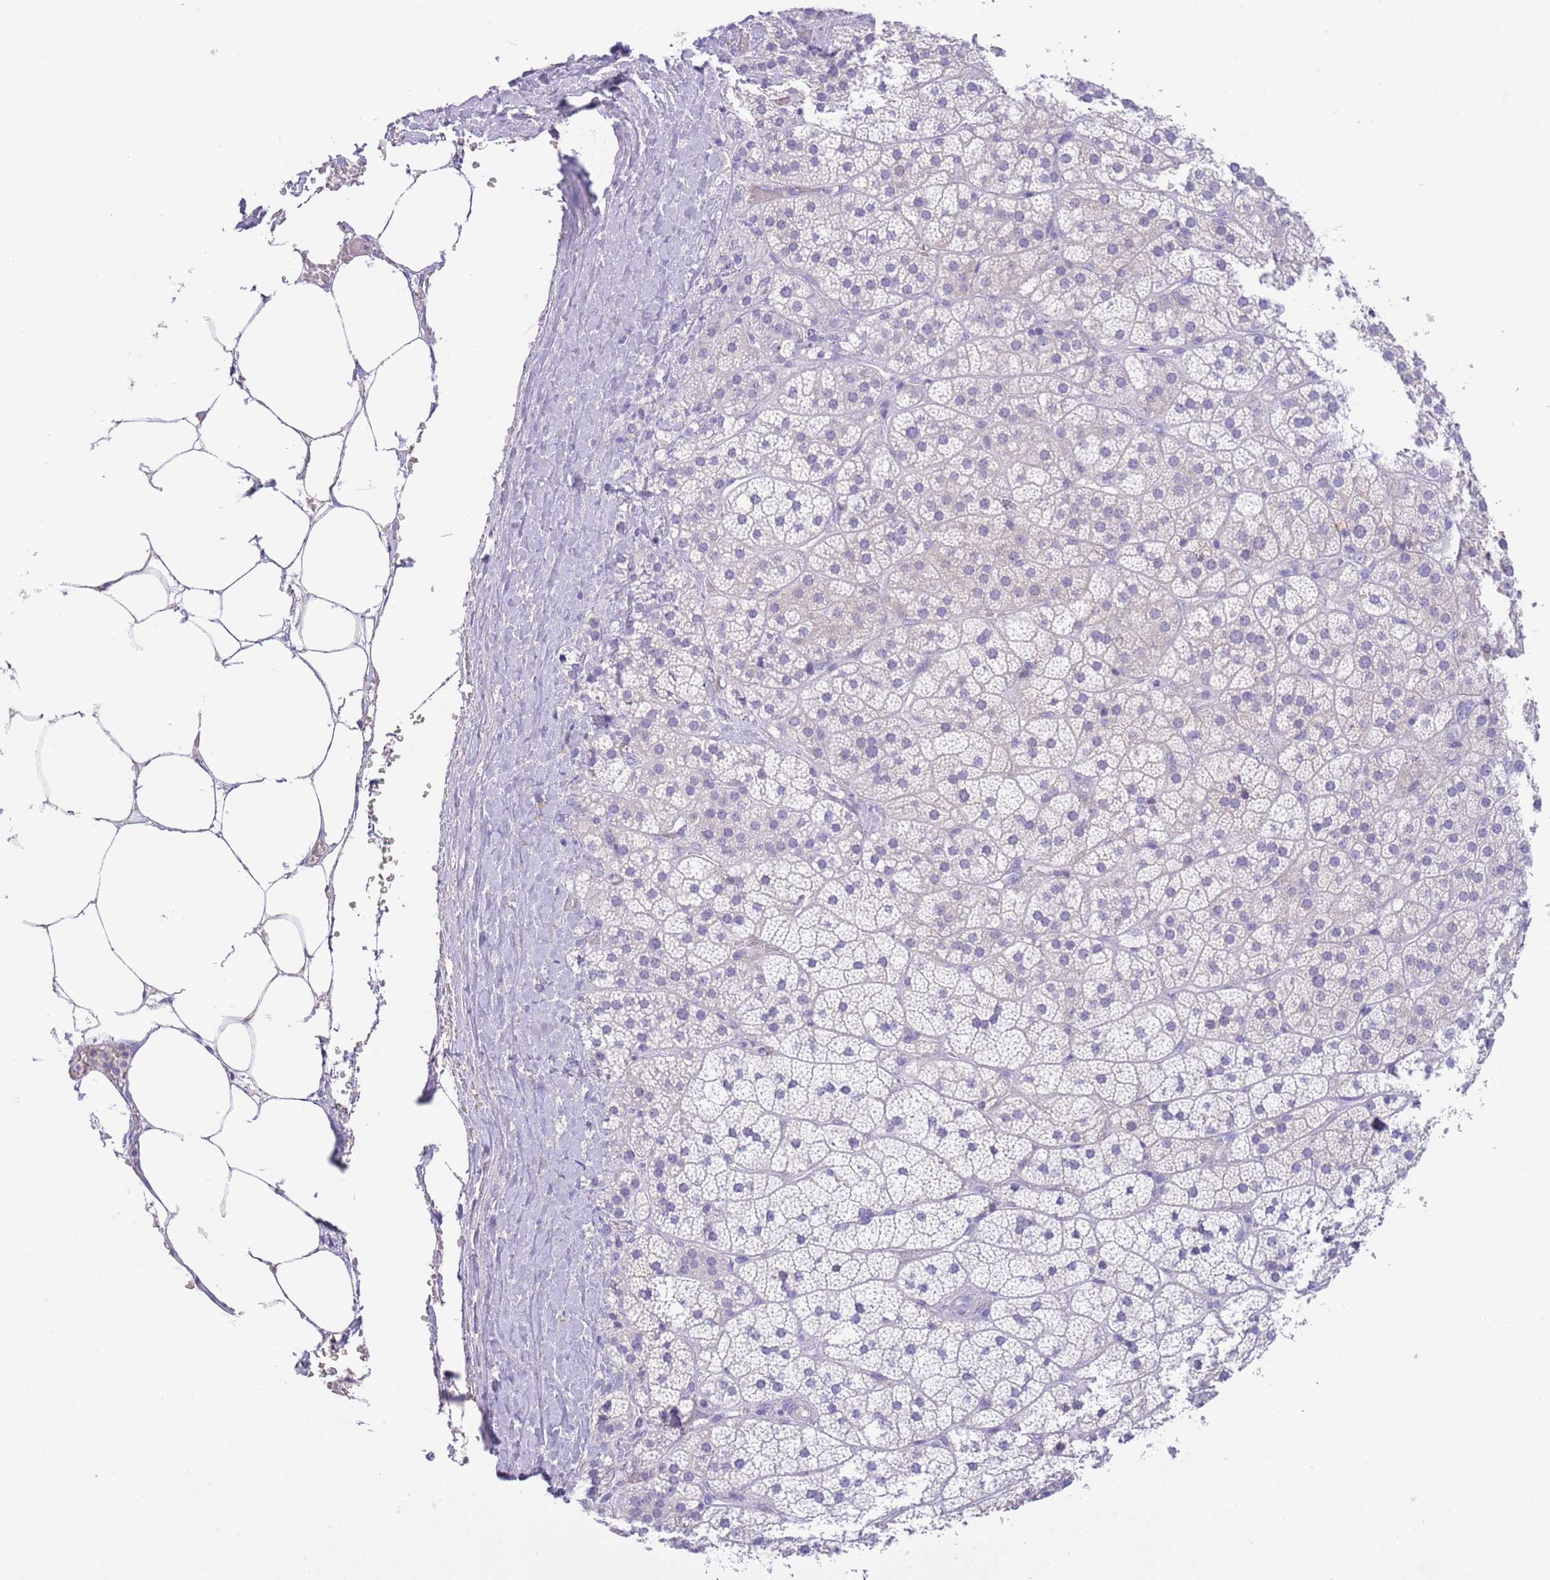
{"staining": {"intensity": "negative", "quantity": "none", "location": "none"}, "tissue": "adrenal gland", "cell_type": "Glandular cells", "image_type": "normal", "snomed": [{"axis": "morphology", "description": "Normal tissue, NOS"}, {"axis": "topography", "description": "Adrenal gland"}], "caption": "This histopathology image is of normal adrenal gland stained with immunohistochemistry to label a protein in brown with the nuclei are counter-stained blue. There is no positivity in glandular cells.", "gene": "IGFL4", "patient": {"sex": "female", "age": 70}}